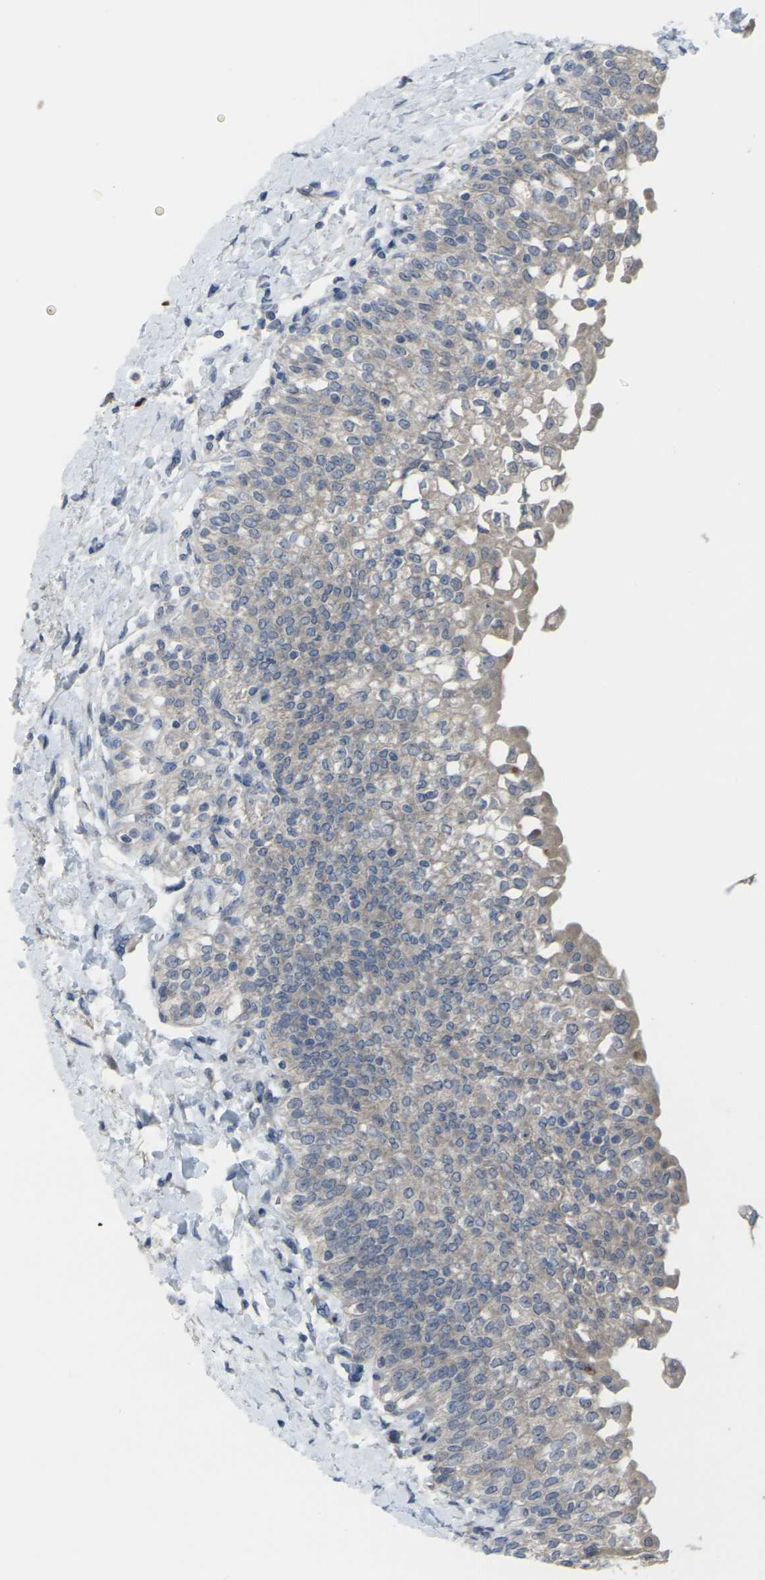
{"staining": {"intensity": "weak", "quantity": ">75%", "location": "cytoplasmic/membranous"}, "tissue": "urinary bladder", "cell_type": "Urothelial cells", "image_type": "normal", "snomed": [{"axis": "morphology", "description": "Normal tissue, NOS"}, {"axis": "topography", "description": "Urinary bladder"}], "caption": "About >75% of urothelial cells in unremarkable urinary bladder exhibit weak cytoplasmic/membranous protein expression as visualized by brown immunohistochemical staining.", "gene": "CCR10", "patient": {"sex": "male", "age": 55}}